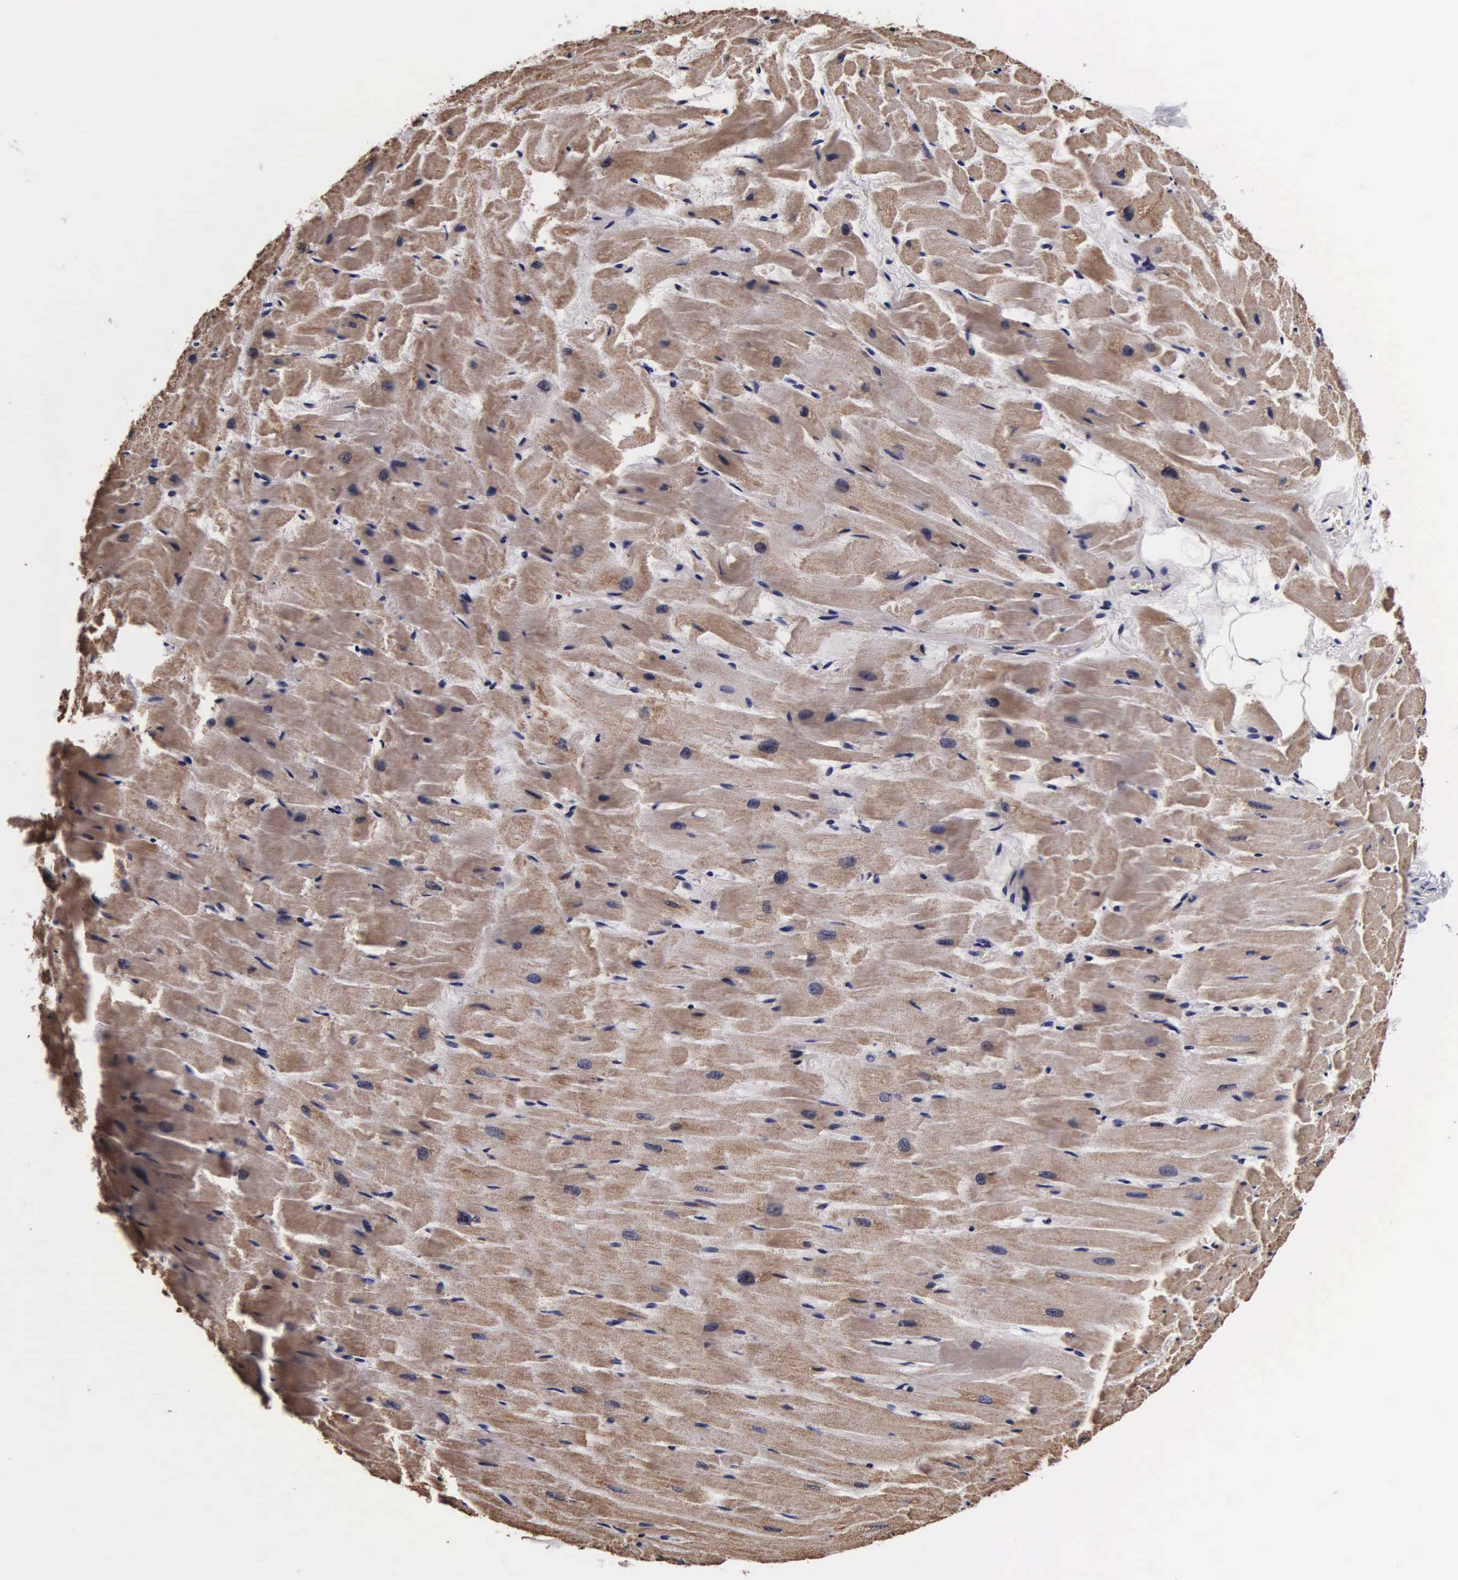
{"staining": {"intensity": "strong", "quantity": ">75%", "location": "cytoplasmic/membranous"}, "tissue": "heart muscle", "cell_type": "Cardiomyocytes", "image_type": "normal", "snomed": [{"axis": "morphology", "description": "Normal tissue, NOS"}, {"axis": "topography", "description": "Heart"}], "caption": "IHC (DAB) staining of benign heart muscle shows strong cytoplasmic/membranous protein staining in about >75% of cardiomyocytes.", "gene": "PSMA3", "patient": {"sex": "female", "age": 19}}